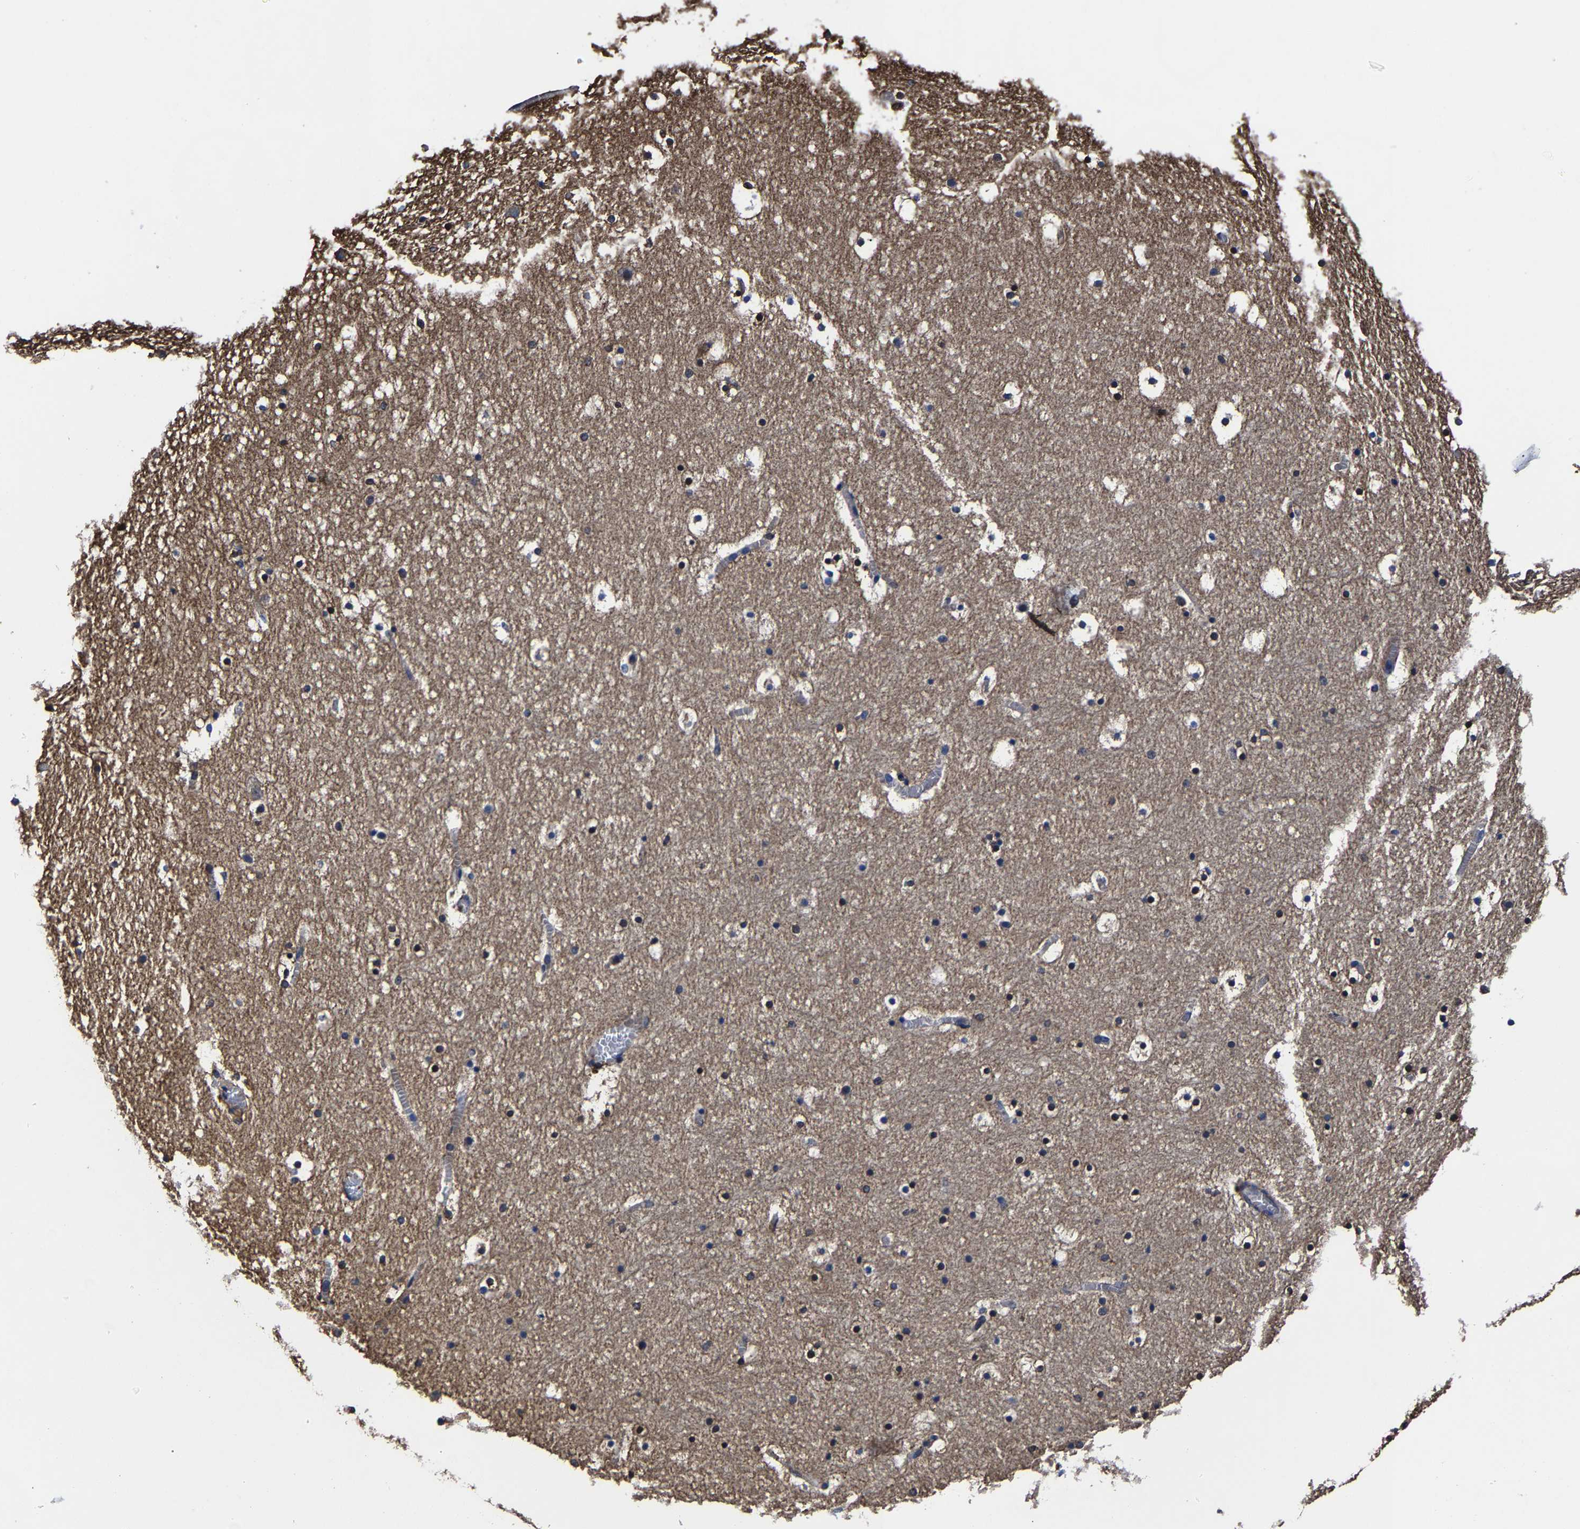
{"staining": {"intensity": "moderate", "quantity": "25%-75%", "location": "cytoplasmic/membranous"}, "tissue": "hippocampus", "cell_type": "Glial cells", "image_type": "normal", "snomed": [{"axis": "morphology", "description": "Normal tissue, NOS"}, {"axis": "topography", "description": "Hippocampus"}], "caption": "This photomicrograph displays unremarkable hippocampus stained with IHC to label a protein in brown. The cytoplasmic/membranous of glial cells show moderate positivity for the protein. Nuclei are counter-stained blue.", "gene": "SSH3", "patient": {"sex": "male", "age": 45}}